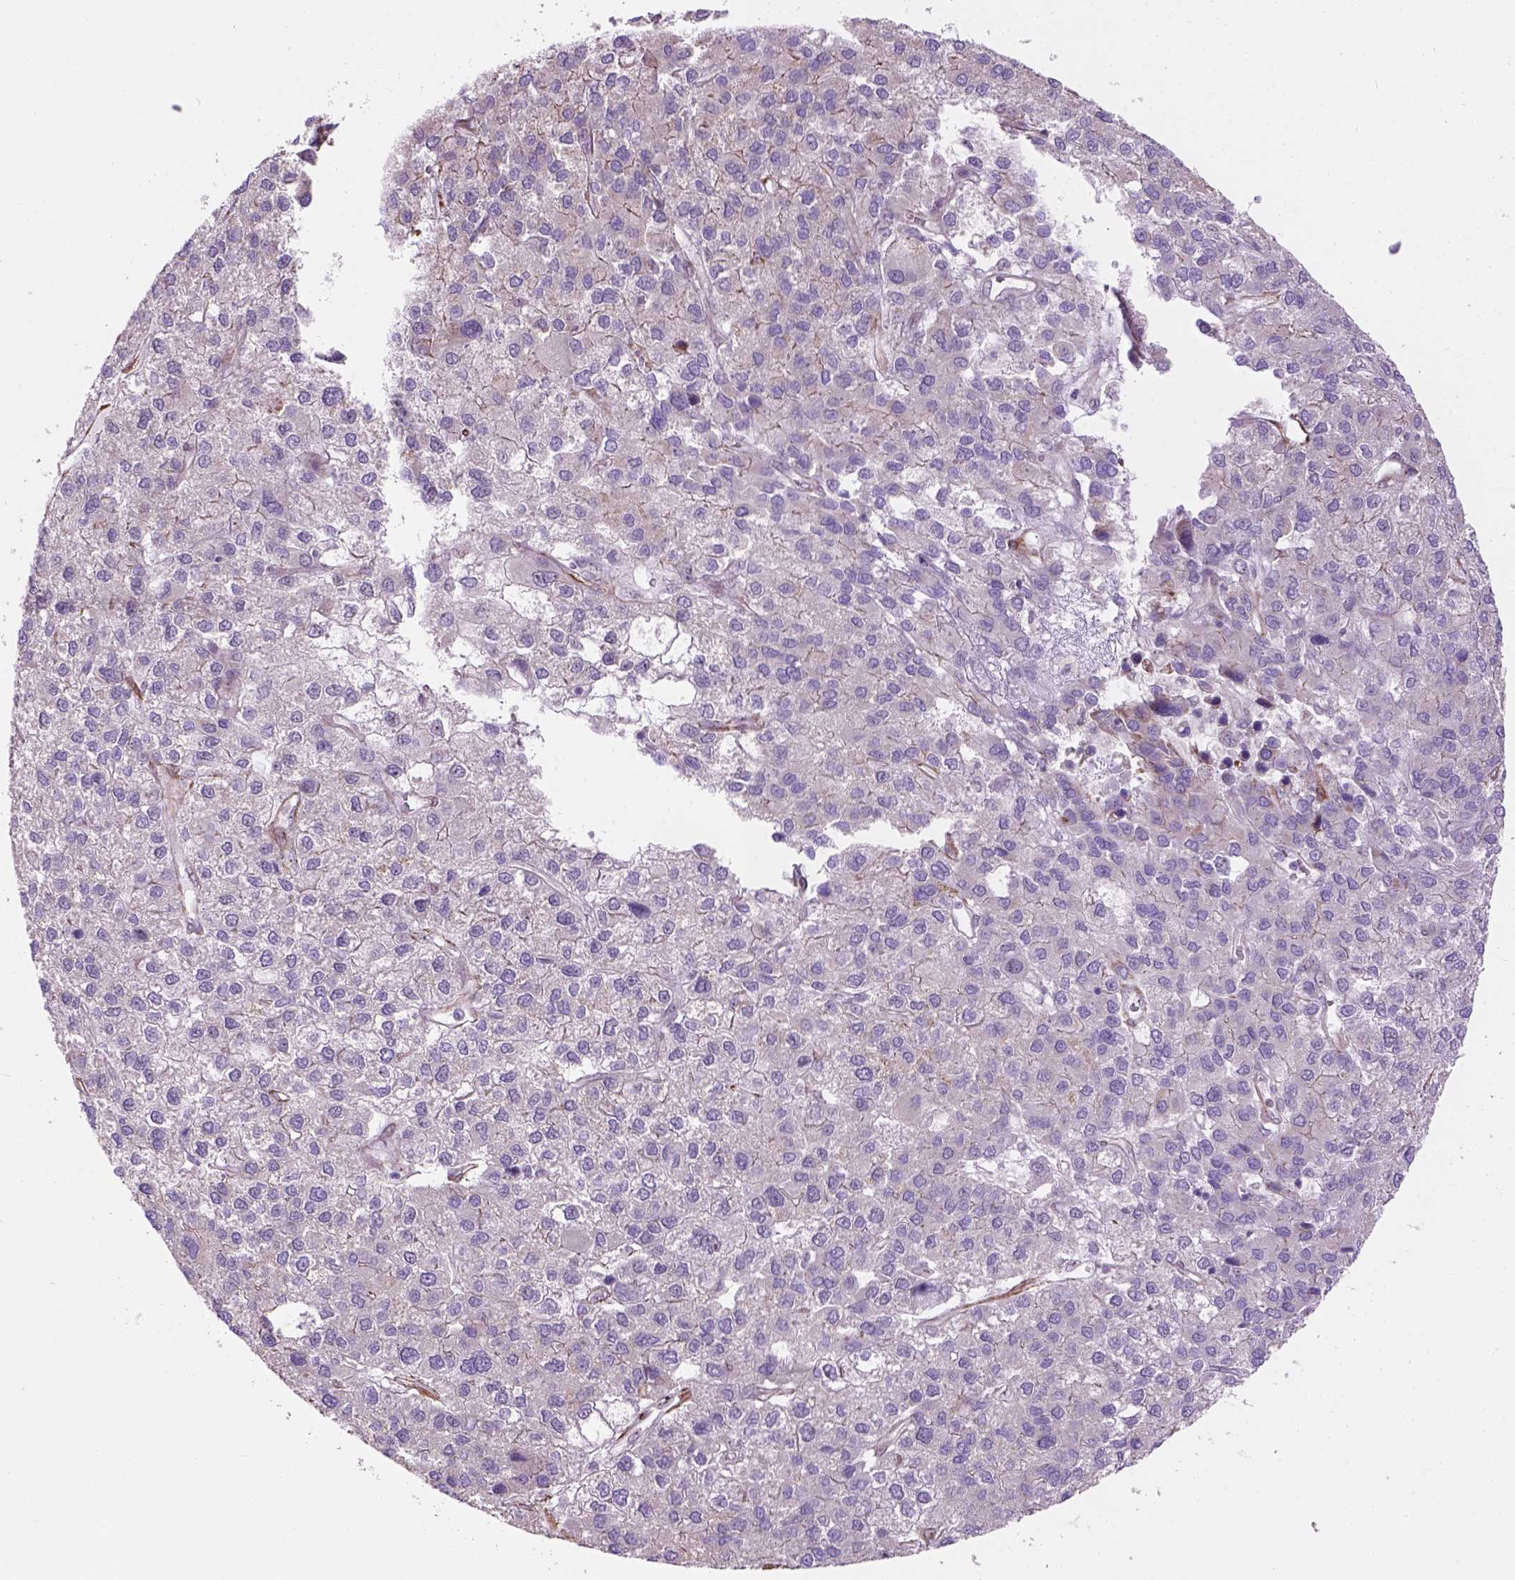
{"staining": {"intensity": "strong", "quantity": "25%-75%", "location": "nuclear"}, "tissue": "liver cancer", "cell_type": "Tumor cells", "image_type": "cancer", "snomed": [{"axis": "morphology", "description": "Carcinoma, Hepatocellular, NOS"}, {"axis": "topography", "description": "Liver"}], "caption": "Immunohistochemistry (IHC) (DAB (3,3'-diaminobenzidine)) staining of liver cancer exhibits strong nuclear protein expression in about 25%-75% of tumor cells.", "gene": "RRS1", "patient": {"sex": "female", "age": 41}}